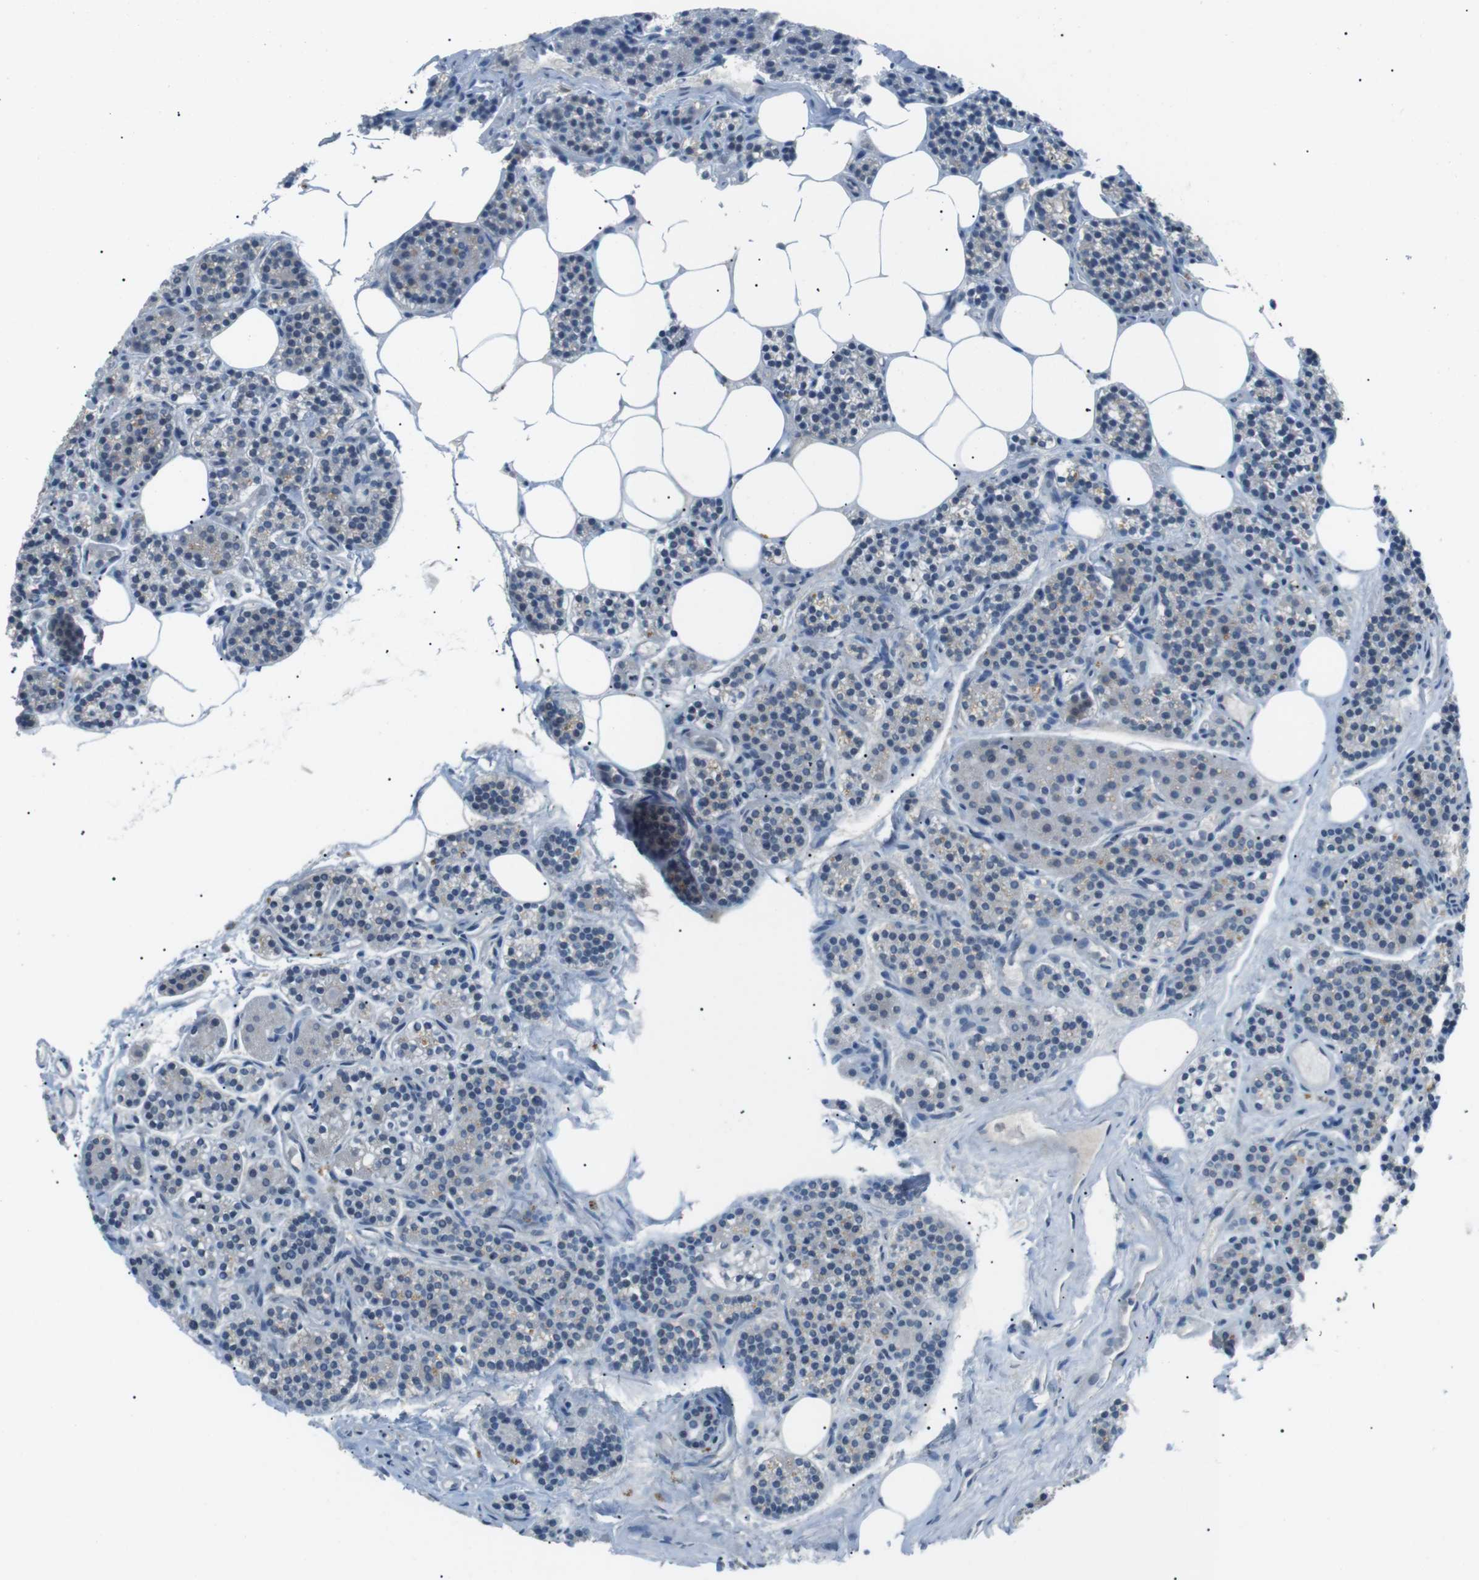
{"staining": {"intensity": "weak", "quantity": "25%-75%", "location": "cytoplasmic/membranous"}, "tissue": "parathyroid gland", "cell_type": "Glandular cells", "image_type": "normal", "snomed": [{"axis": "morphology", "description": "Normal tissue, NOS"}, {"axis": "morphology", "description": "Adenoma, NOS"}, {"axis": "topography", "description": "Parathyroid gland"}], "caption": "Parathyroid gland stained for a protein exhibits weak cytoplasmic/membranous positivity in glandular cells.", "gene": "FCRLA", "patient": {"sex": "female", "age": 74}}